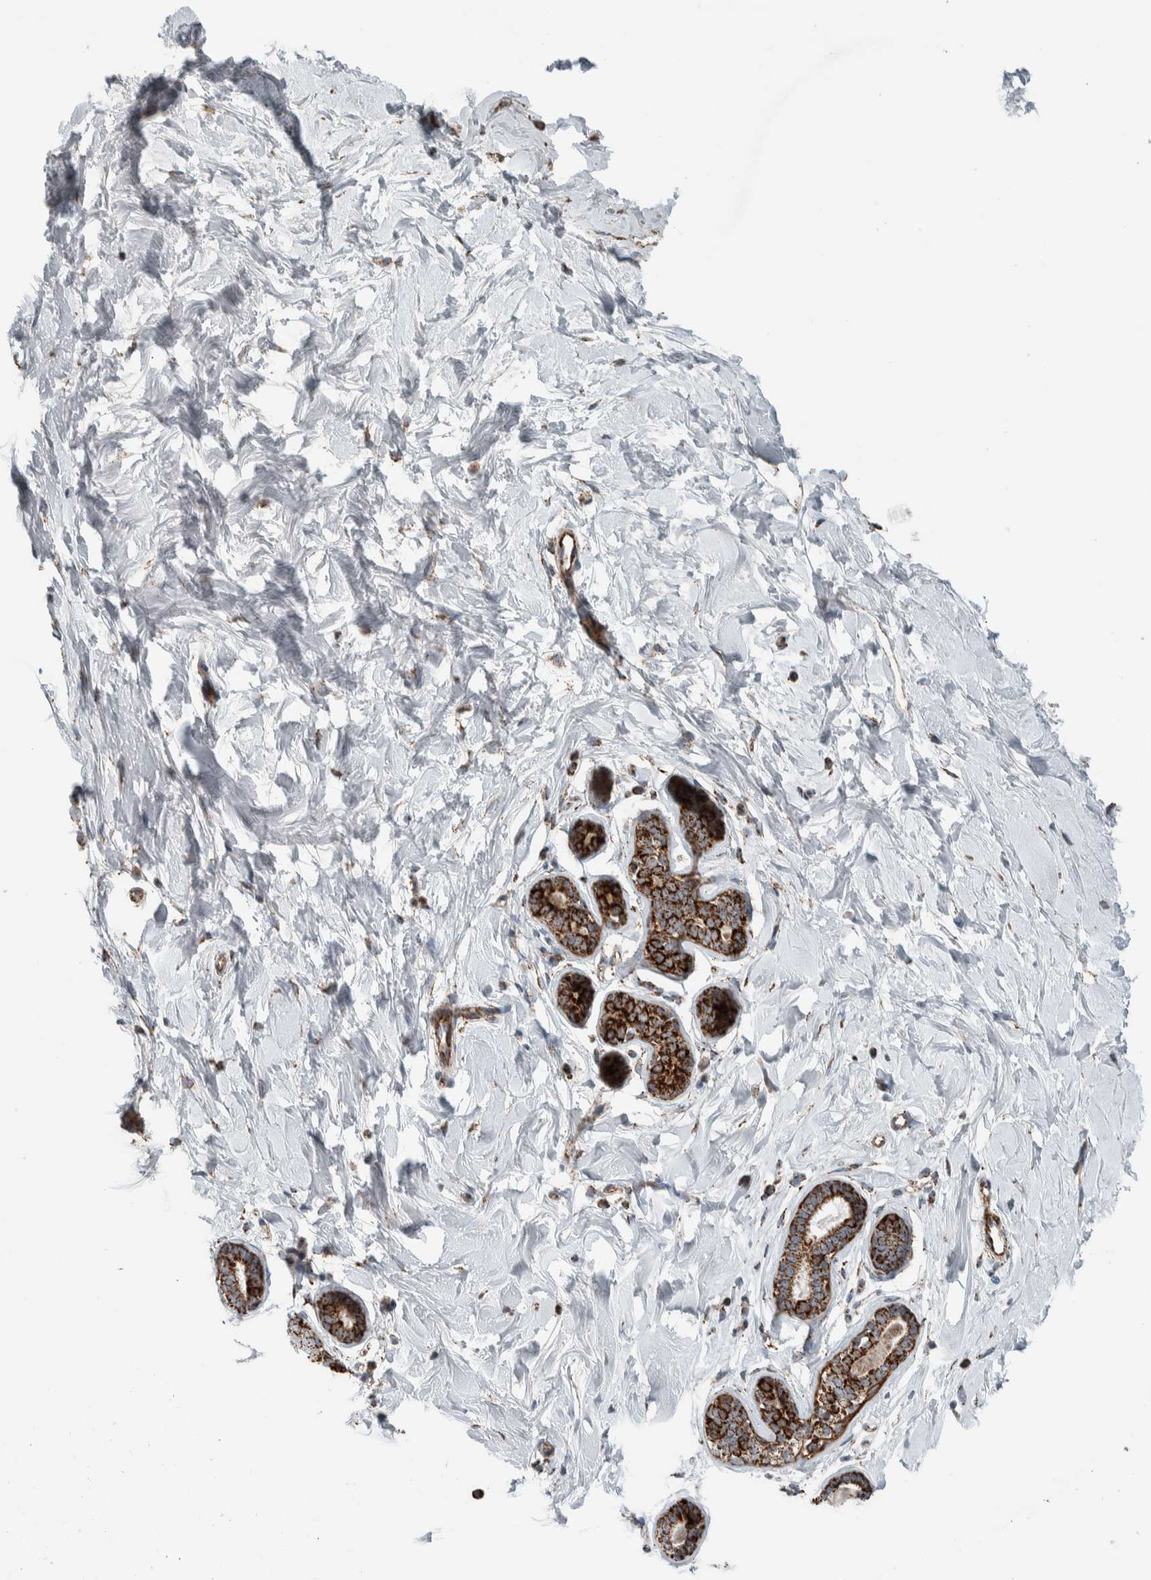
{"staining": {"intensity": "negative", "quantity": "none", "location": "none"}, "tissue": "breast", "cell_type": "Adipocytes", "image_type": "normal", "snomed": [{"axis": "morphology", "description": "Normal tissue, NOS"}, {"axis": "topography", "description": "Breast"}], "caption": "DAB immunohistochemical staining of unremarkable human breast shows no significant expression in adipocytes.", "gene": "CNTROB", "patient": {"sex": "female", "age": 23}}